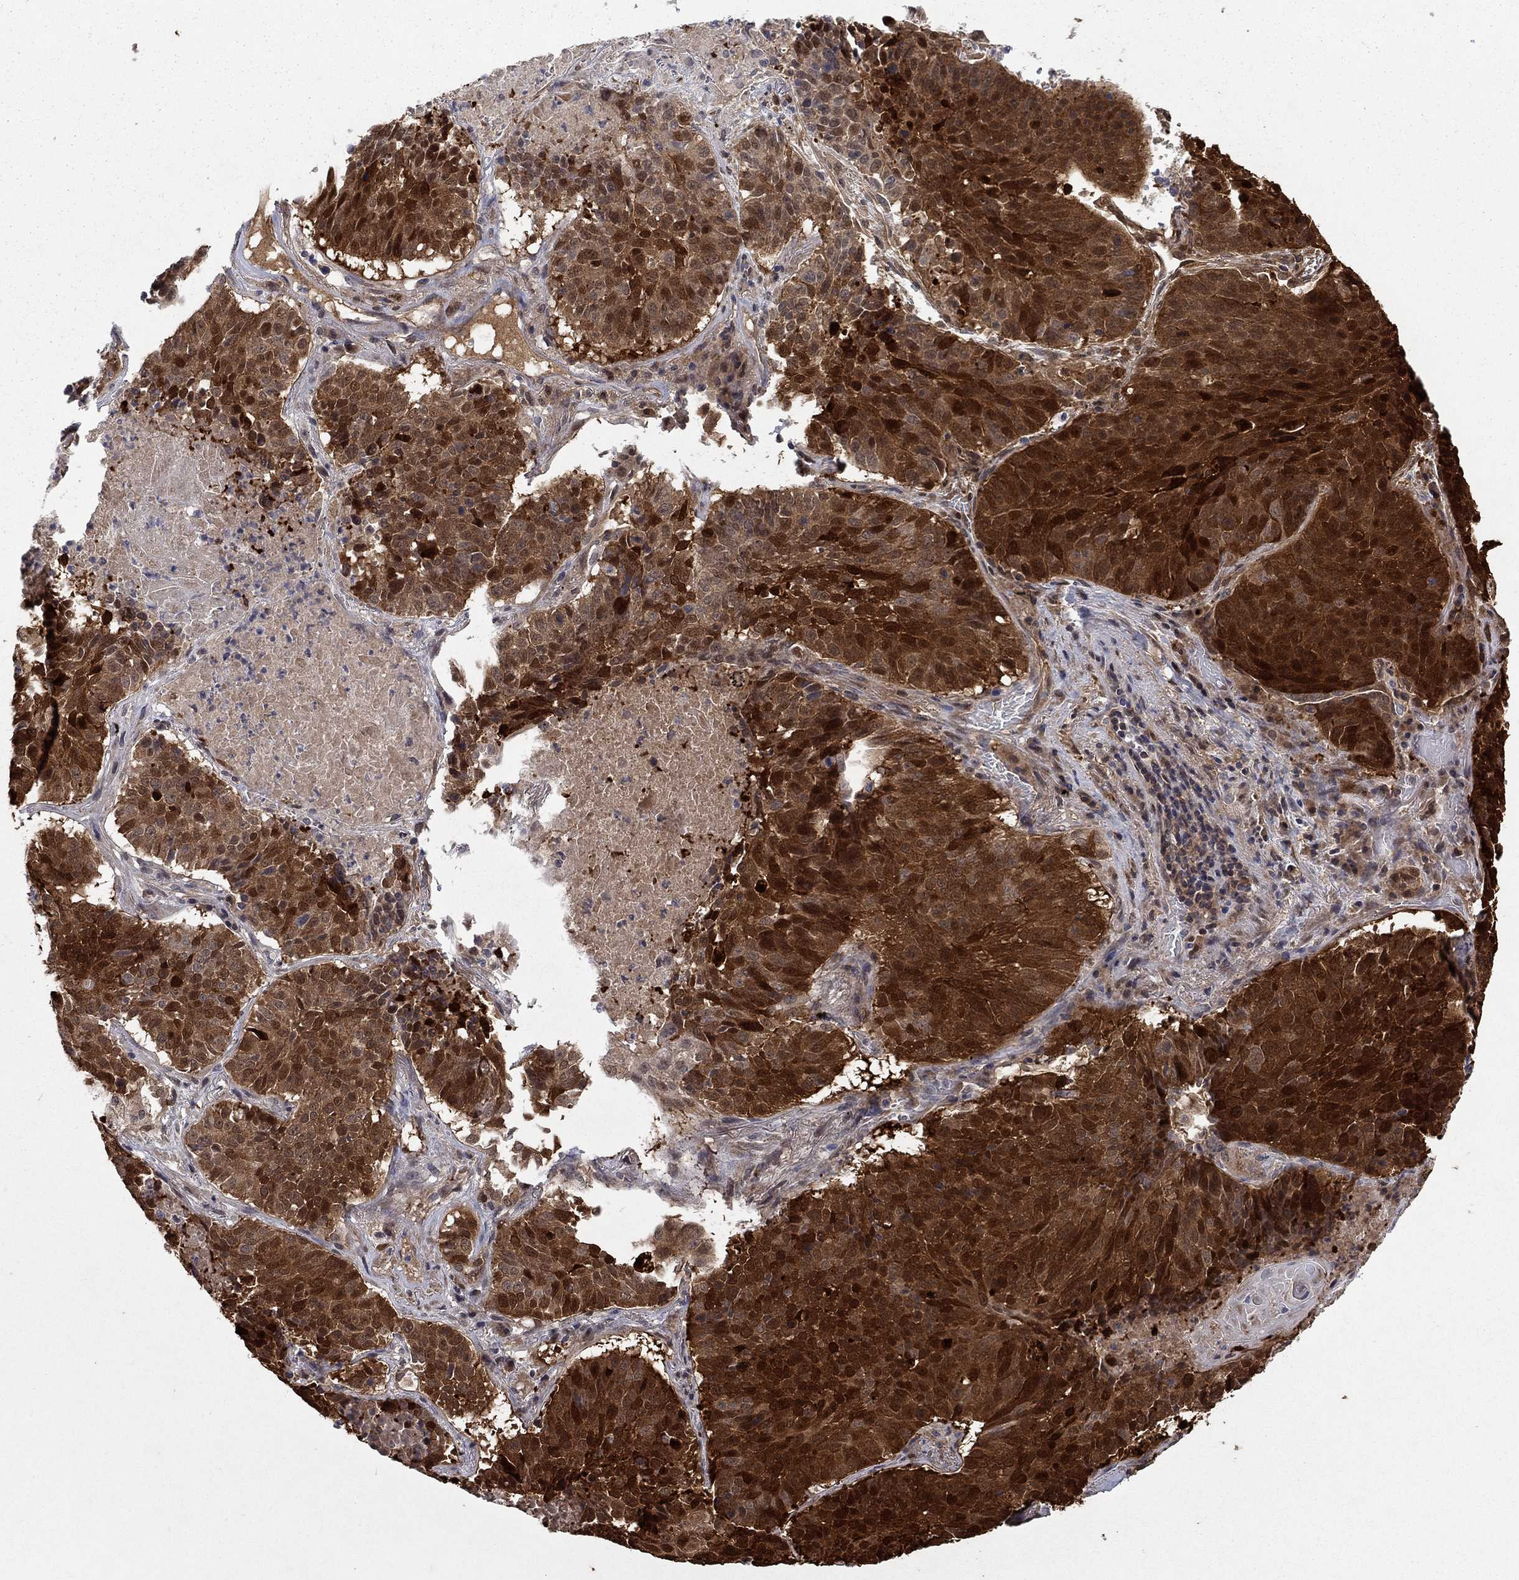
{"staining": {"intensity": "strong", "quantity": ">75%", "location": "cytoplasmic/membranous,nuclear"}, "tissue": "lung cancer", "cell_type": "Tumor cells", "image_type": "cancer", "snomed": [{"axis": "morphology", "description": "Squamous cell carcinoma, NOS"}, {"axis": "topography", "description": "Lung"}], "caption": "A photomicrograph showing strong cytoplasmic/membranous and nuclear positivity in approximately >75% of tumor cells in lung squamous cell carcinoma, as visualized by brown immunohistochemical staining.", "gene": "CBR1", "patient": {"sex": "male", "age": 64}}